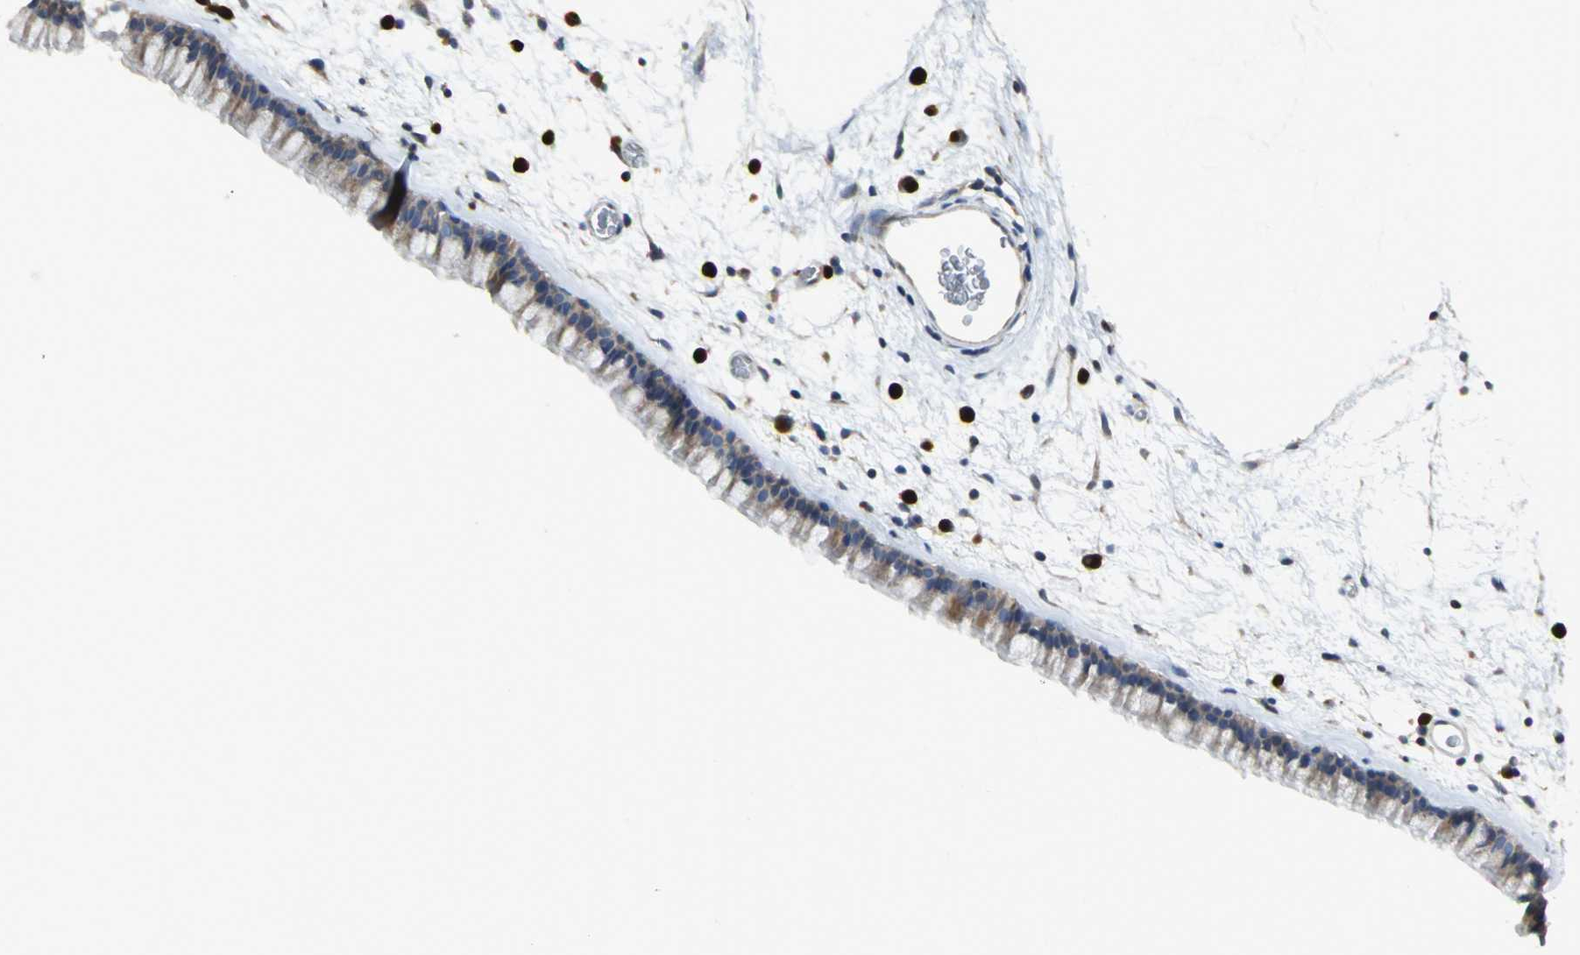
{"staining": {"intensity": "moderate", "quantity": ">75%", "location": "cytoplasmic/membranous"}, "tissue": "nasopharynx", "cell_type": "Respiratory epithelial cells", "image_type": "normal", "snomed": [{"axis": "morphology", "description": "Normal tissue, NOS"}, {"axis": "morphology", "description": "Inflammation, NOS"}, {"axis": "topography", "description": "Nasopharynx"}], "caption": "Immunohistochemistry photomicrograph of benign human nasopharynx stained for a protein (brown), which displays medium levels of moderate cytoplasmic/membranous positivity in about >75% of respiratory epithelial cells.", "gene": "EIF5A", "patient": {"sex": "male", "age": 48}}